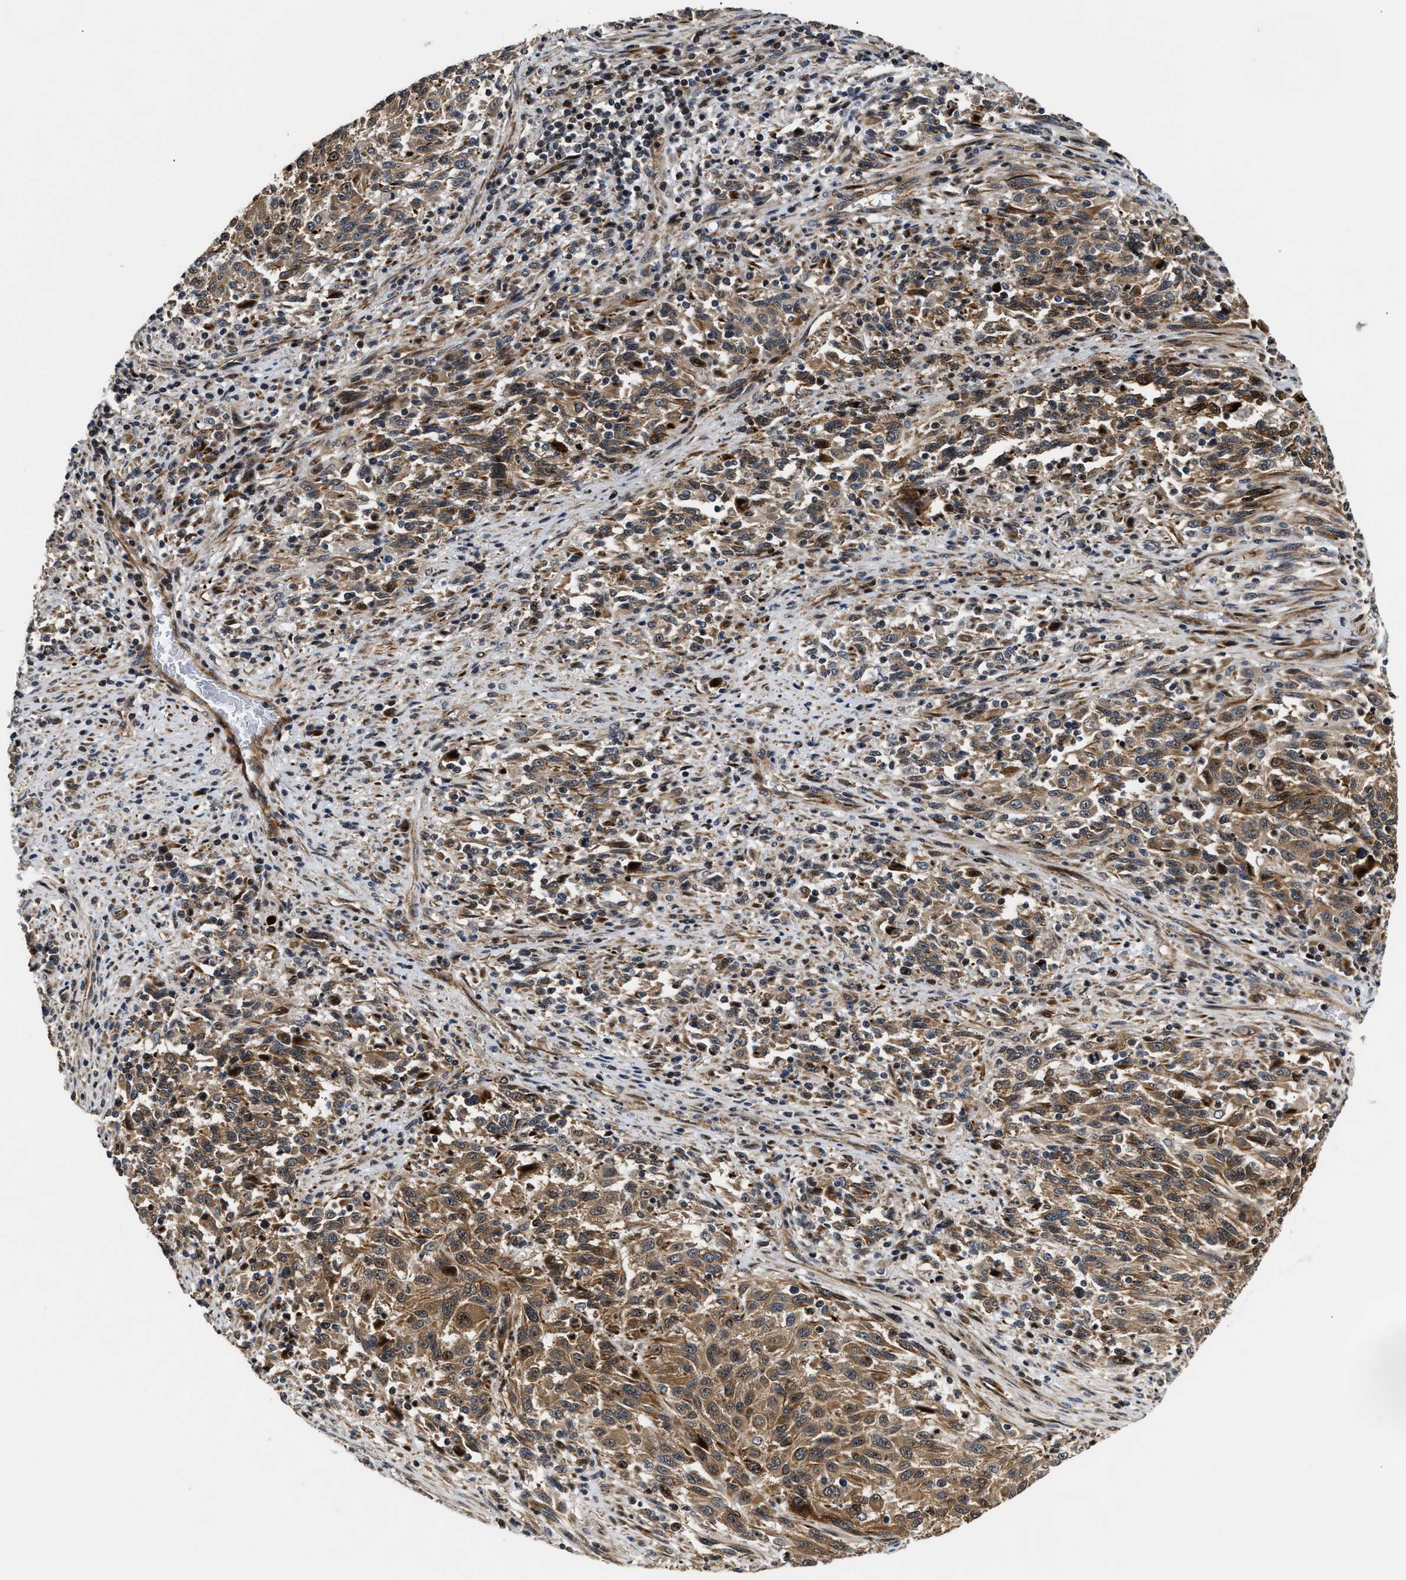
{"staining": {"intensity": "moderate", "quantity": ">75%", "location": "cytoplasmic/membranous"}, "tissue": "melanoma", "cell_type": "Tumor cells", "image_type": "cancer", "snomed": [{"axis": "morphology", "description": "Malignant melanoma, Metastatic site"}, {"axis": "topography", "description": "Lymph node"}], "caption": "Immunohistochemical staining of malignant melanoma (metastatic site) exhibits medium levels of moderate cytoplasmic/membranous expression in approximately >75% of tumor cells.", "gene": "ALDH3A2", "patient": {"sex": "male", "age": 61}}